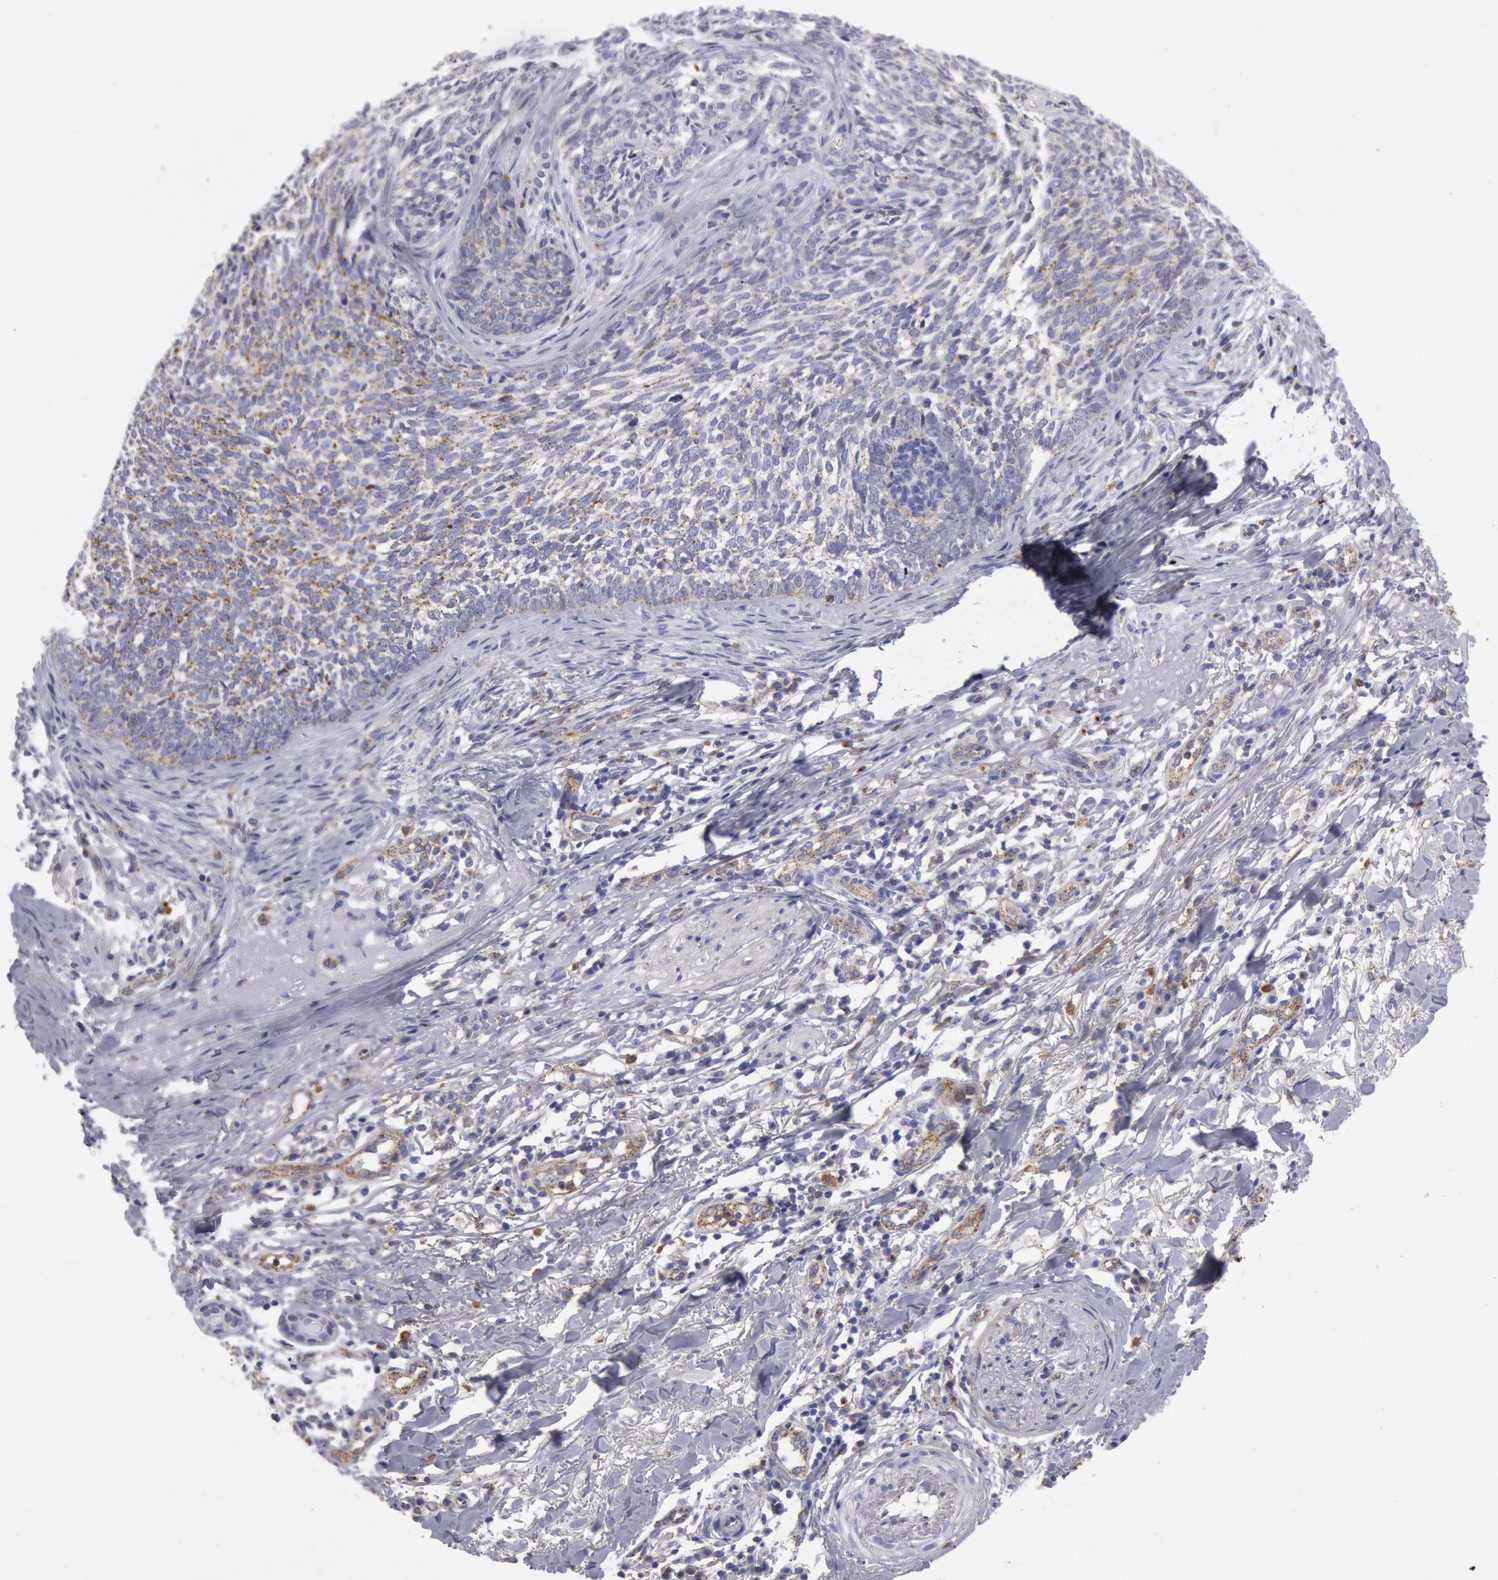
{"staining": {"intensity": "negative", "quantity": "none", "location": "none"}, "tissue": "skin cancer", "cell_type": "Tumor cells", "image_type": "cancer", "snomed": [{"axis": "morphology", "description": "Basal cell carcinoma"}, {"axis": "topography", "description": "Skin"}], "caption": "An immunohistochemistry histopathology image of skin basal cell carcinoma is shown. There is no staining in tumor cells of skin basal cell carcinoma. (DAB IHC, high magnification).", "gene": "FLOT1", "patient": {"sex": "female", "age": 81}}